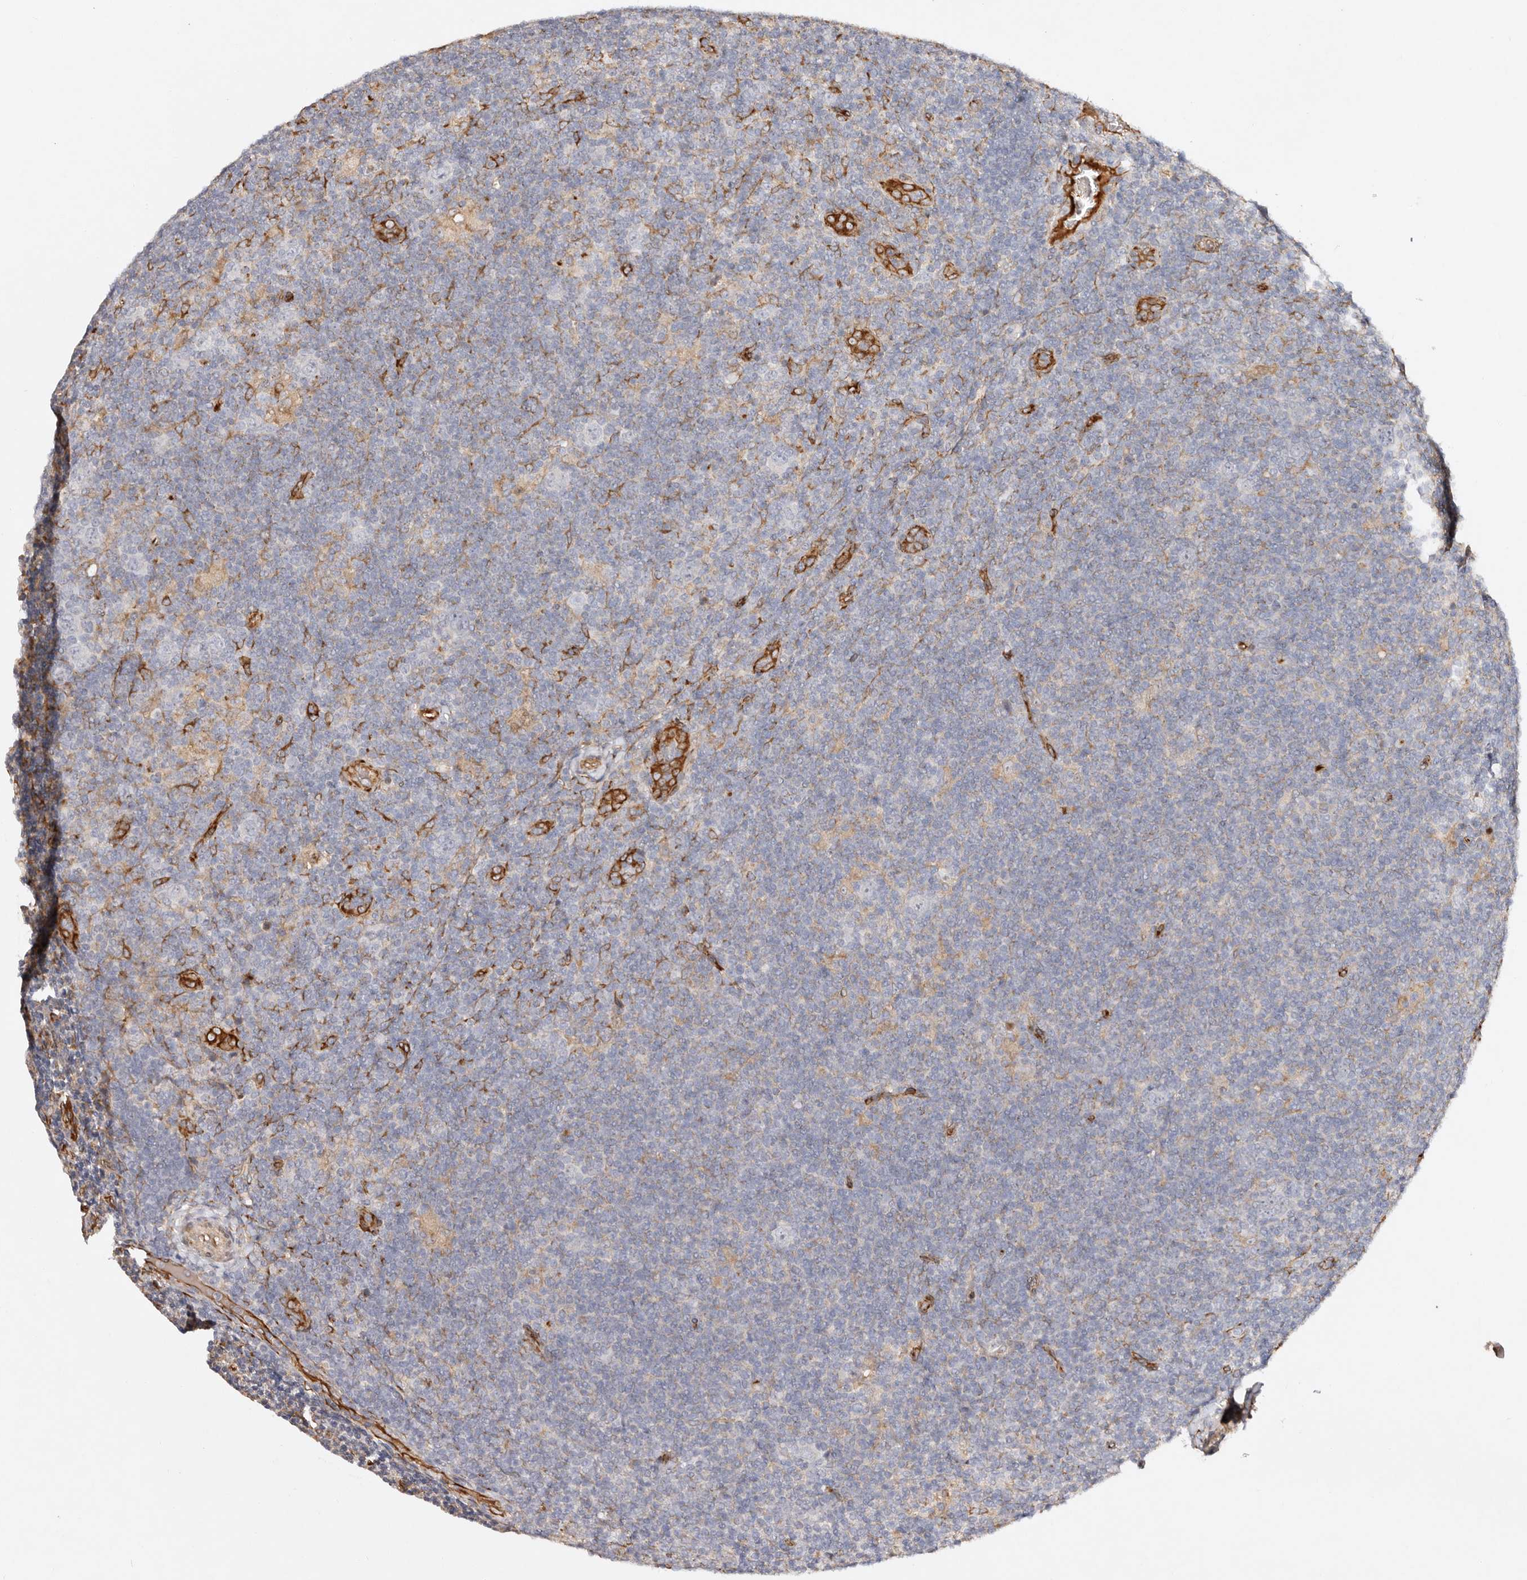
{"staining": {"intensity": "negative", "quantity": "none", "location": "none"}, "tissue": "lymphoma", "cell_type": "Tumor cells", "image_type": "cancer", "snomed": [{"axis": "morphology", "description": "Hodgkin's disease, NOS"}, {"axis": "topography", "description": "Lymph node"}], "caption": "Lymphoma stained for a protein using IHC demonstrates no positivity tumor cells.", "gene": "SERPINH1", "patient": {"sex": "female", "age": 57}}